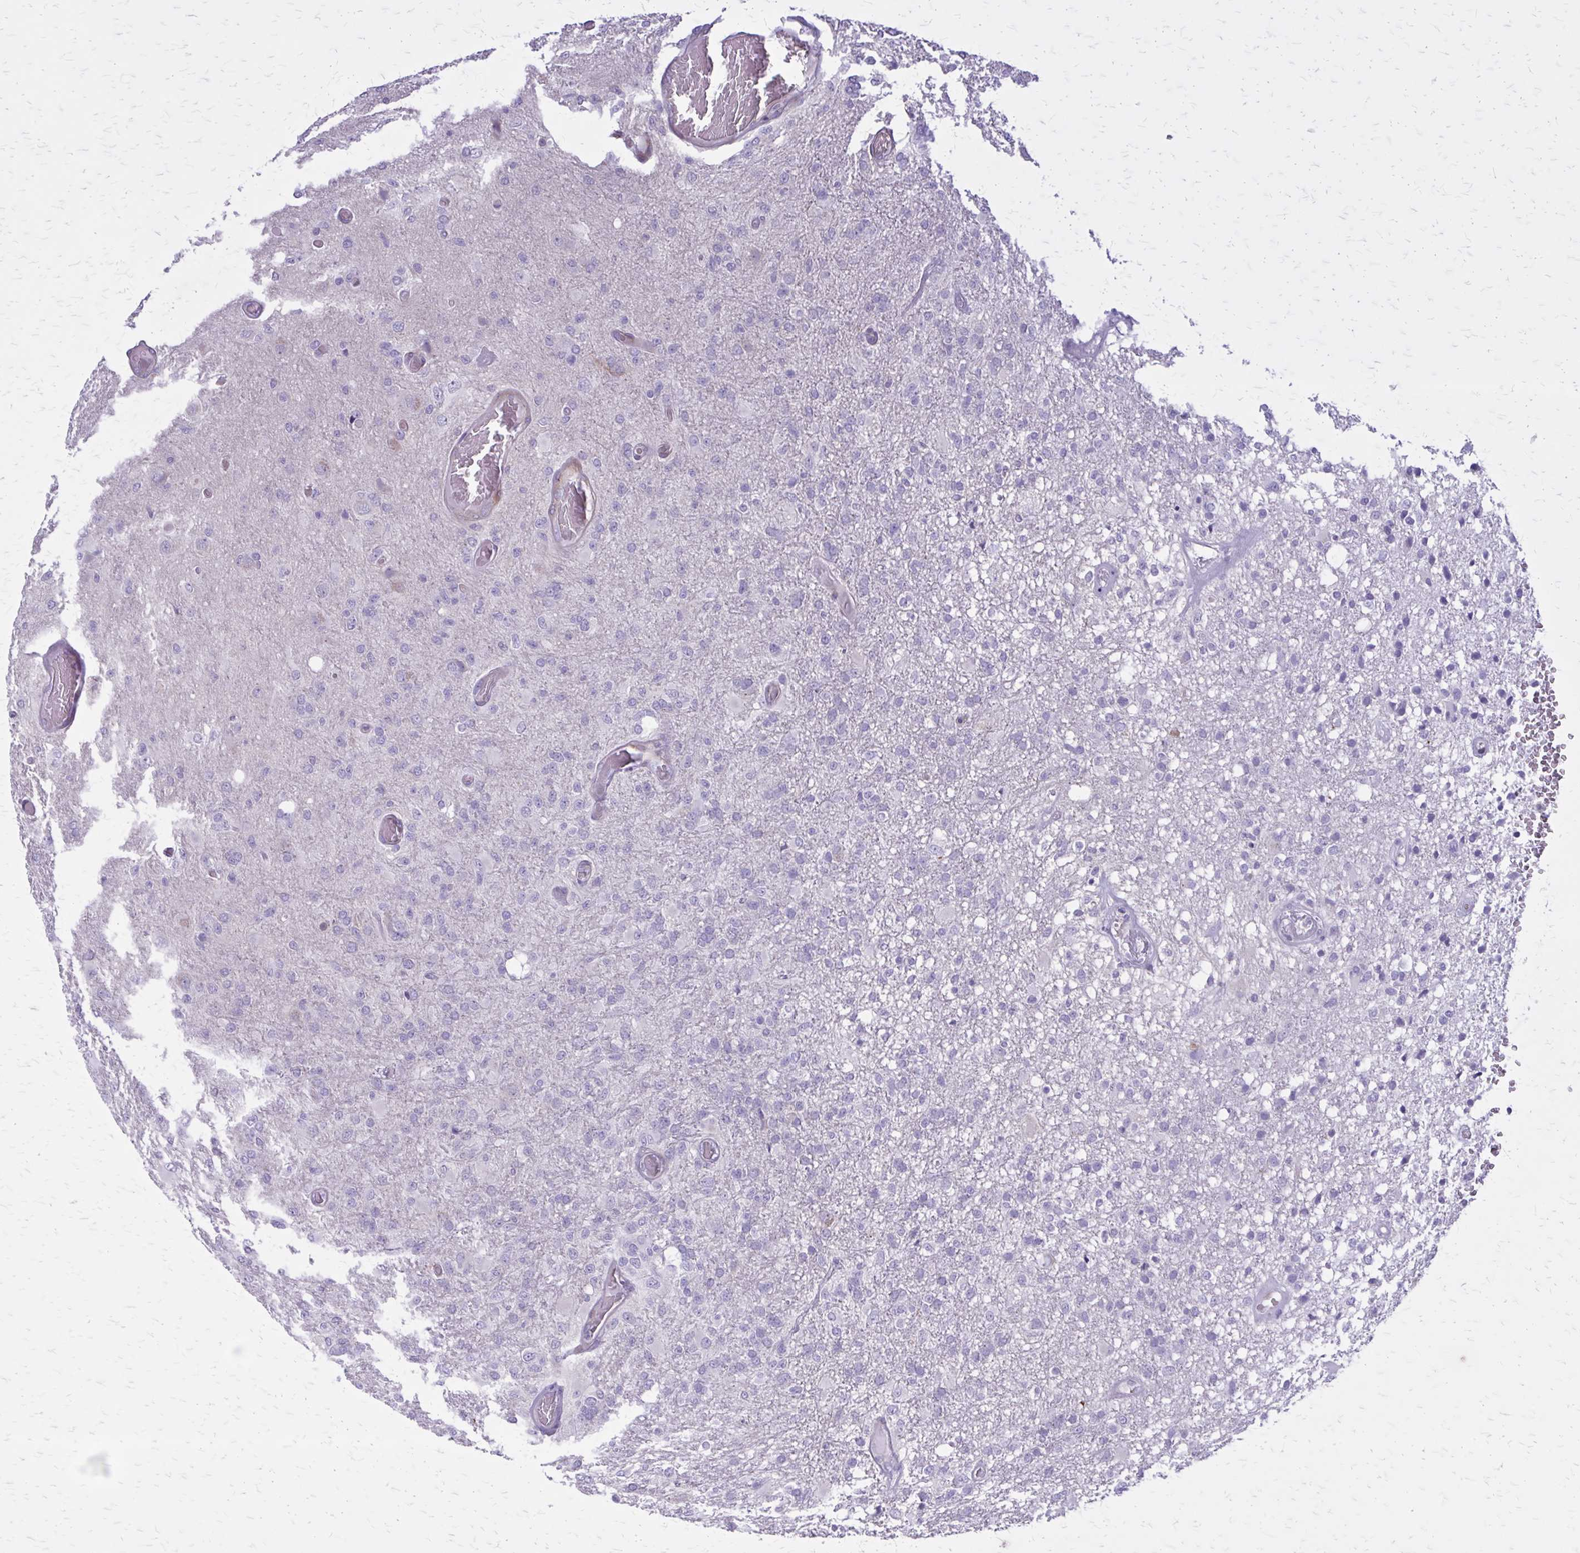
{"staining": {"intensity": "negative", "quantity": "none", "location": "none"}, "tissue": "glioma", "cell_type": "Tumor cells", "image_type": "cancer", "snomed": [{"axis": "morphology", "description": "Glioma, malignant, High grade"}, {"axis": "topography", "description": "Brain"}], "caption": "Immunohistochemistry (IHC) histopathology image of neoplastic tissue: glioma stained with DAB (3,3'-diaminobenzidine) displays no significant protein staining in tumor cells. (Immunohistochemistry, brightfield microscopy, high magnification).", "gene": "PITPNM1", "patient": {"sex": "female", "age": 74}}